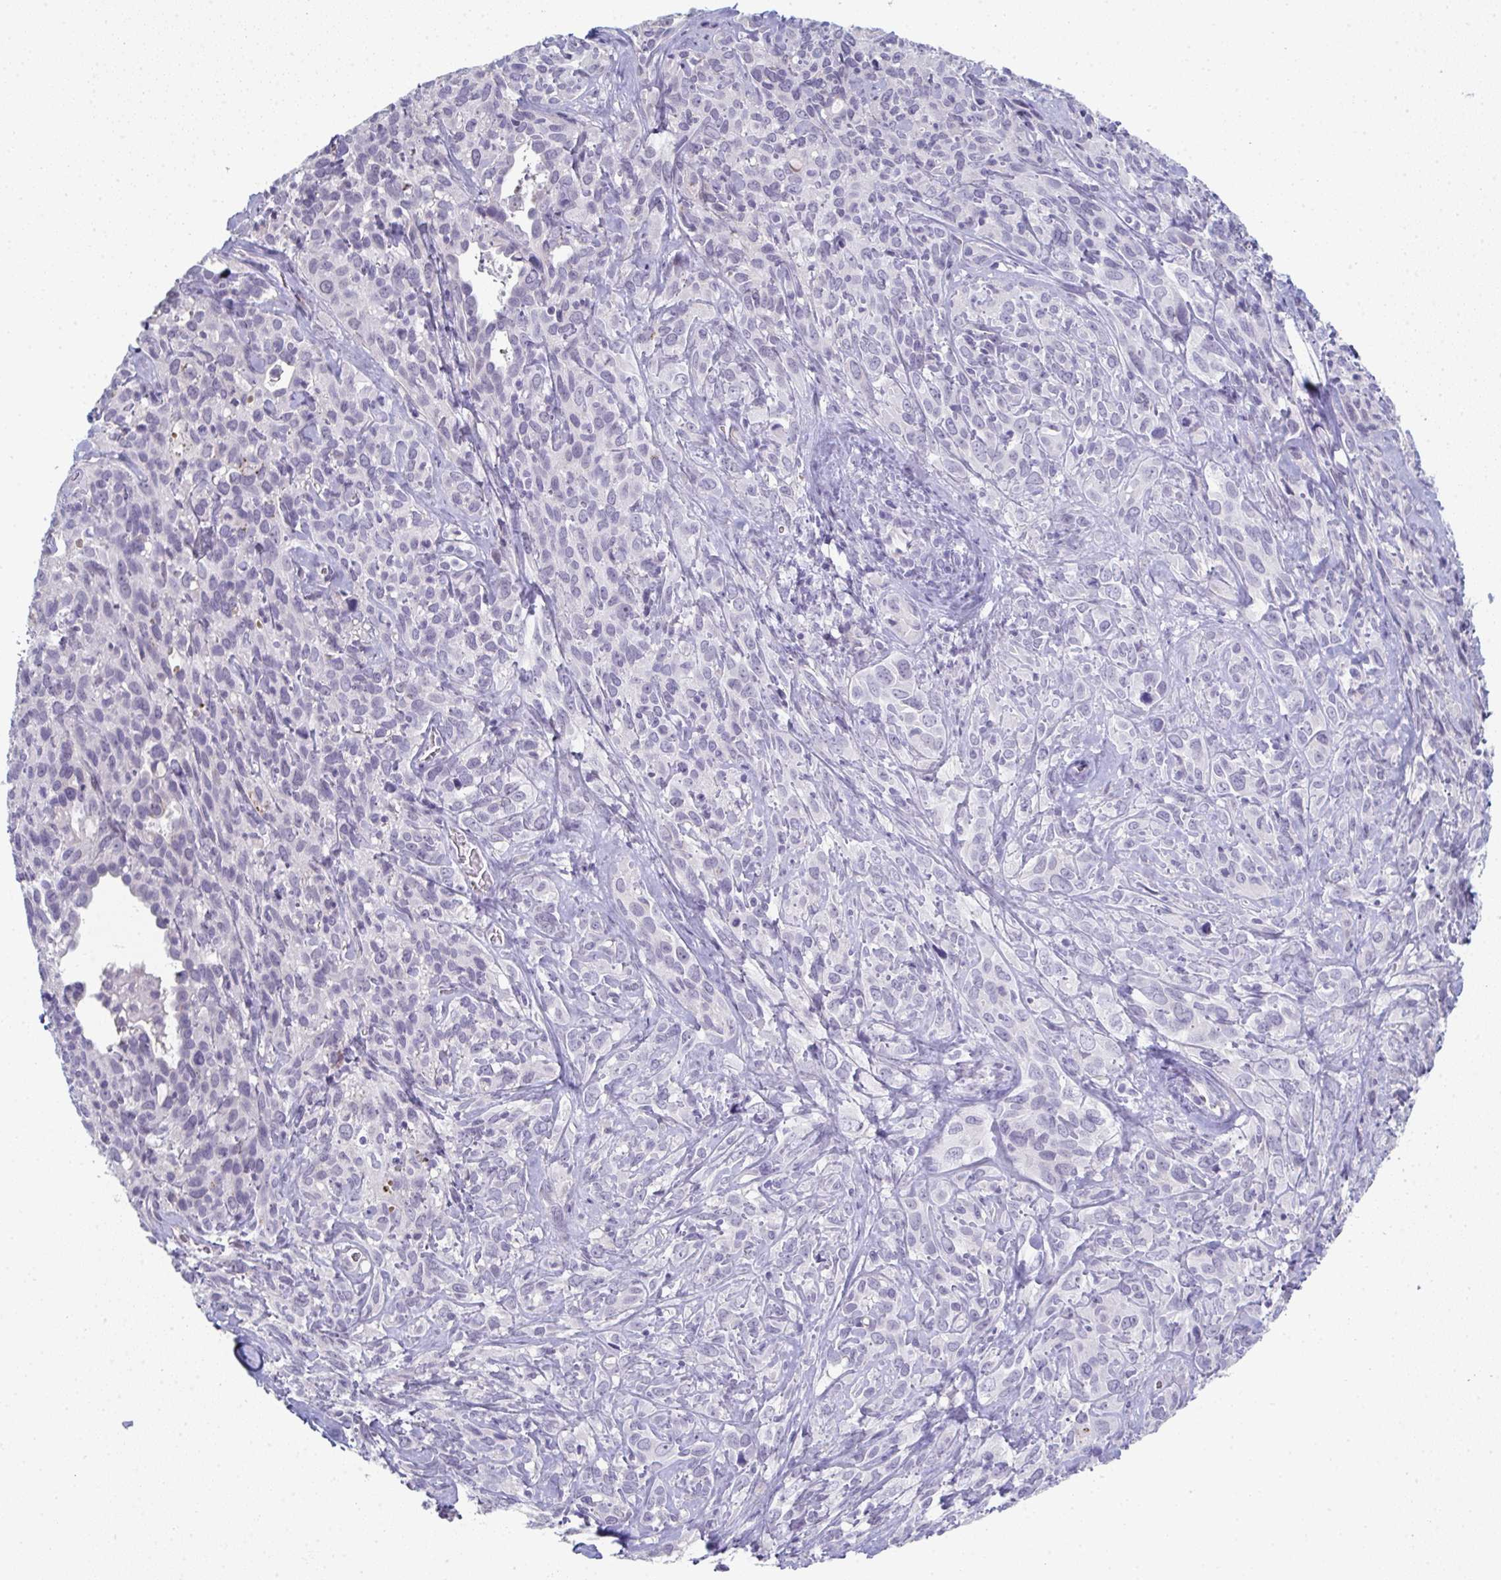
{"staining": {"intensity": "negative", "quantity": "none", "location": "none"}, "tissue": "cervical cancer", "cell_type": "Tumor cells", "image_type": "cancer", "snomed": [{"axis": "morphology", "description": "Normal tissue, NOS"}, {"axis": "morphology", "description": "Squamous cell carcinoma, NOS"}, {"axis": "topography", "description": "Cervix"}], "caption": "Tumor cells are negative for brown protein staining in squamous cell carcinoma (cervical).", "gene": "A1CF", "patient": {"sex": "female", "age": 51}}